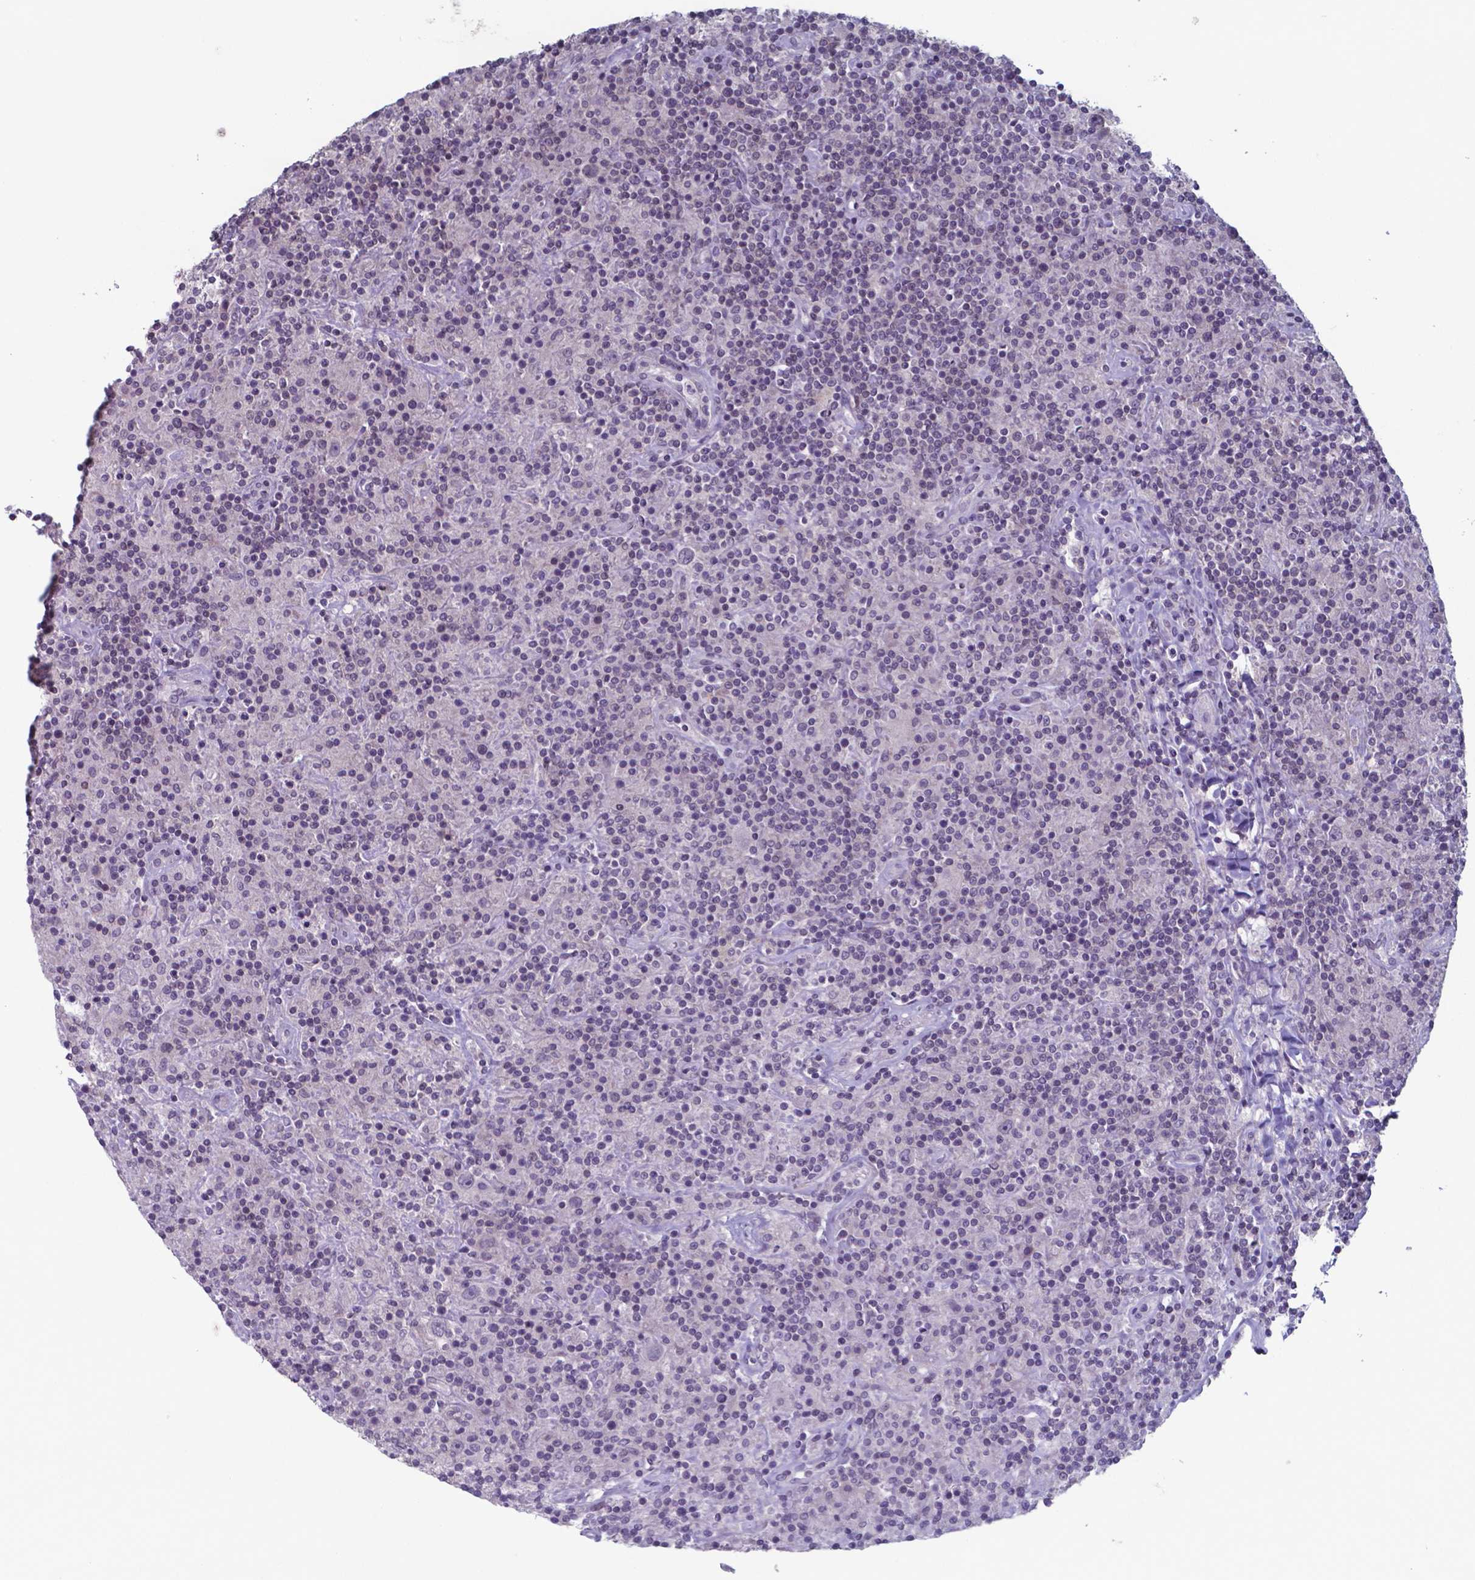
{"staining": {"intensity": "negative", "quantity": "none", "location": "none"}, "tissue": "lymphoma", "cell_type": "Tumor cells", "image_type": "cancer", "snomed": [{"axis": "morphology", "description": "Hodgkin's disease, NOS"}, {"axis": "topography", "description": "Lymph node"}], "caption": "An immunohistochemistry histopathology image of Hodgkin's disease is shown. There is no staining in tumor cells of Hodgkin's disease.", "gene": "TDP2", "patient": {"sex": "male", "age": 70}}